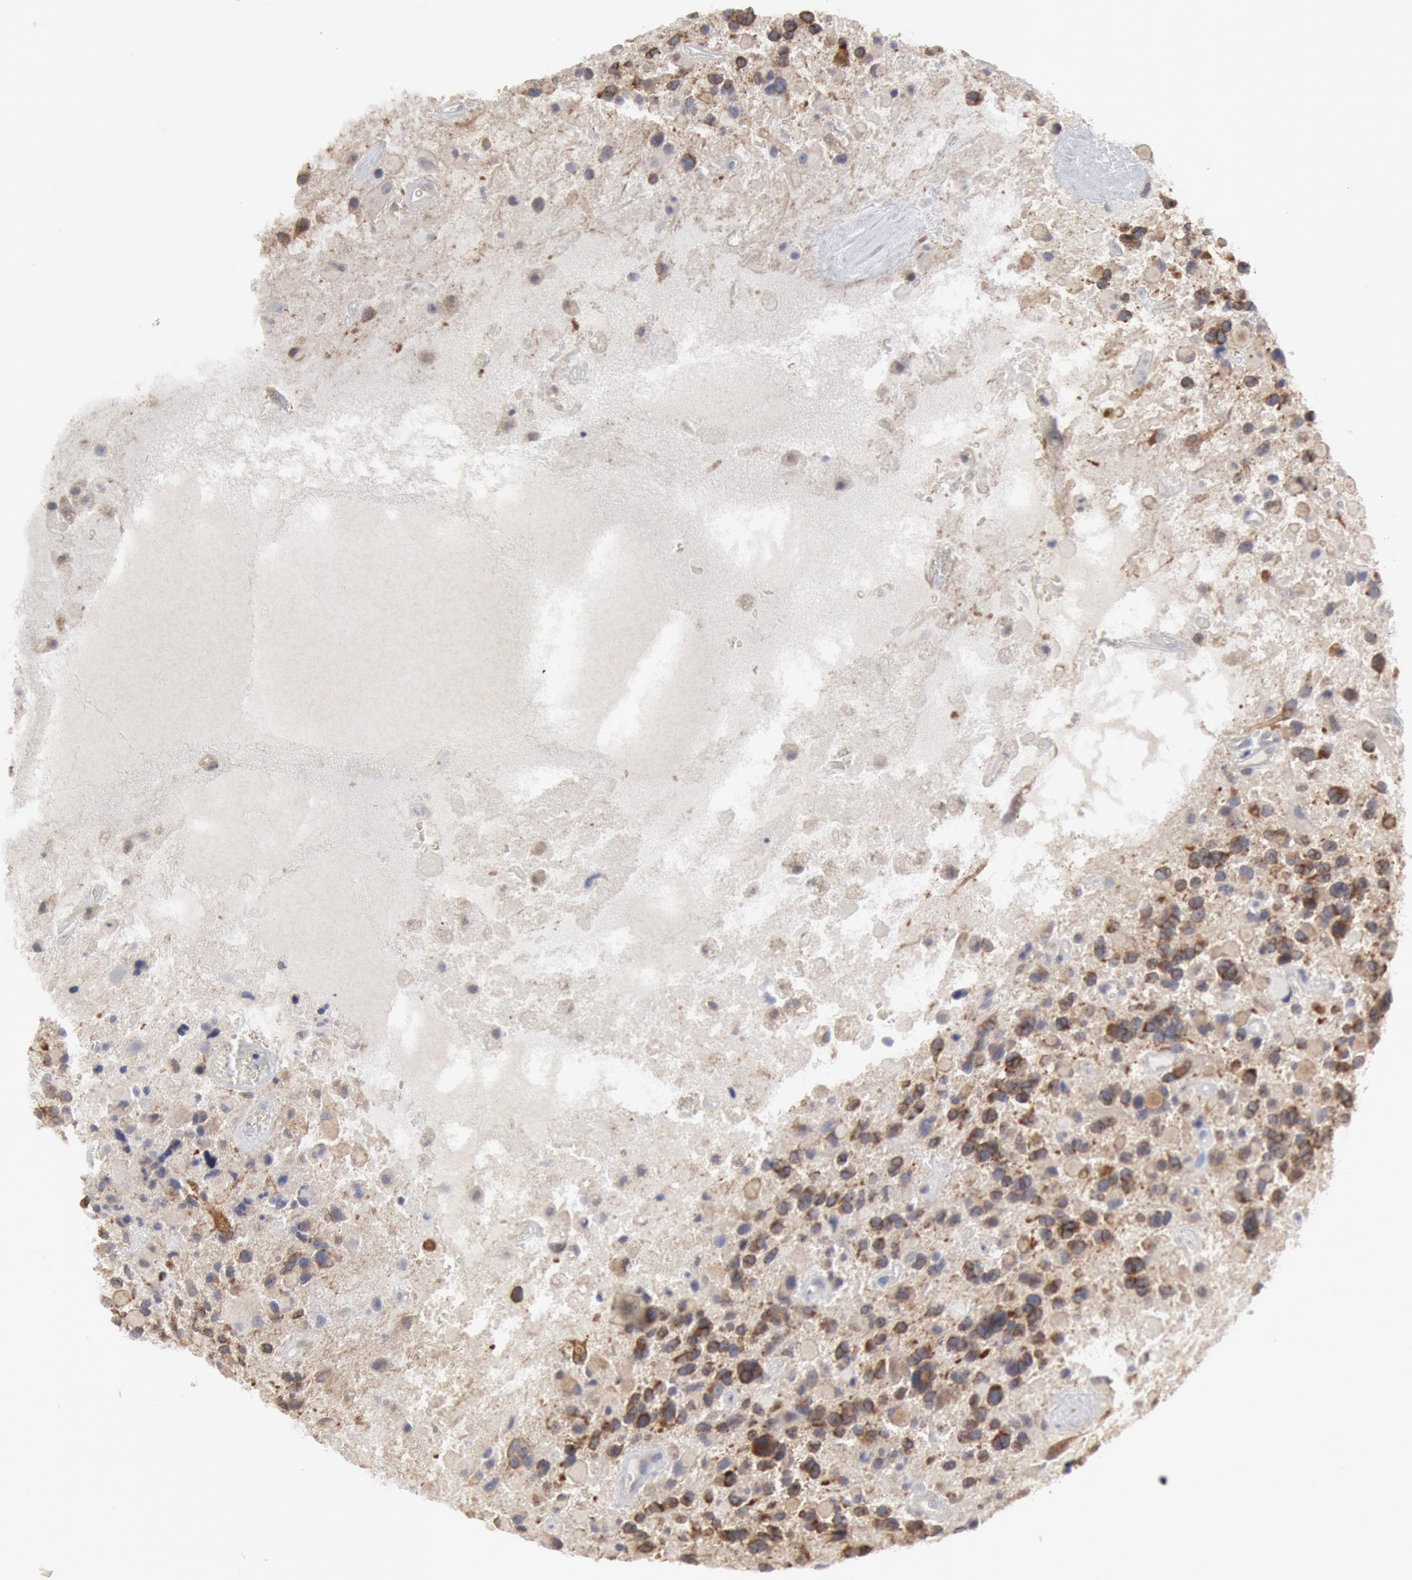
{"staining": {"intensity": "moderate", "quantity": "25%-75%", "location": "cytoplasmic/membranous"}, "tissue": "glioma", "cell_type": "Tumor cells", "image_type": "cancer", "snomed": [{"axis": "morphology", "description": "Glioma, malignant, High grade"}, {"axis": "topography", "description": "Brain"}], "caption": "A micrograph of malignant glioma (high-grade) stained for a protein shows moderate cytoplasmic/membranous brown staining in tumor cells. The staining was performed using DAB (3,3'-diaminobenzidine), with brown indicating positive protein expression. Nuclei are stained blue with hematoxylin.", "gene": "OSBPL8", "patient": {"sex": "female", "age": 37}}